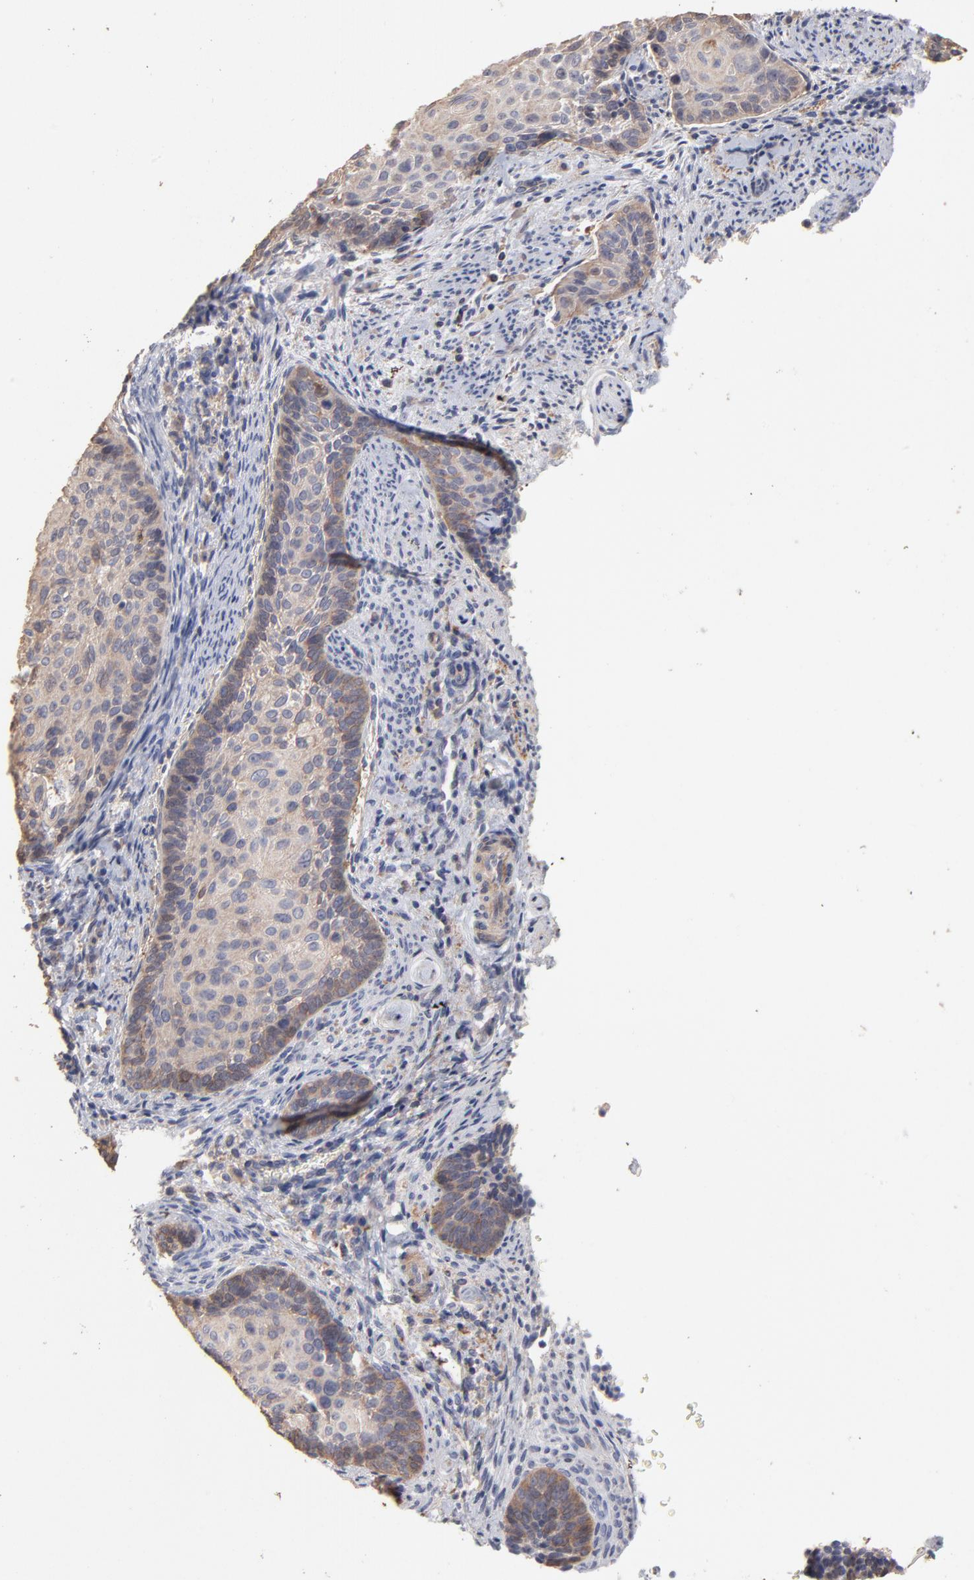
{"staining": {"intensity": "moderate", "quantity": ">75%", "location": "cytoplasmic/membranous"}, "tissue": "cervical cancer", "cell_type": "Tumor cells", "image_type": "cancer", "snomed": [{"axis": "morphology", "description": "Squamous cell carcinoma, NOS"}, {"axis": "topography", "description": "Cervix"}], "caption": "Cervical cancer (squamous cell carcinoma) stained with IHC demonstrates moderate cytoplasmic/membranous expression in about >75% of tumor cells. (Brightfield microscopy of DAB IHC at high magnification).", "gene": "TANGO2", "patient": {"sex": "female", "age": 33}}